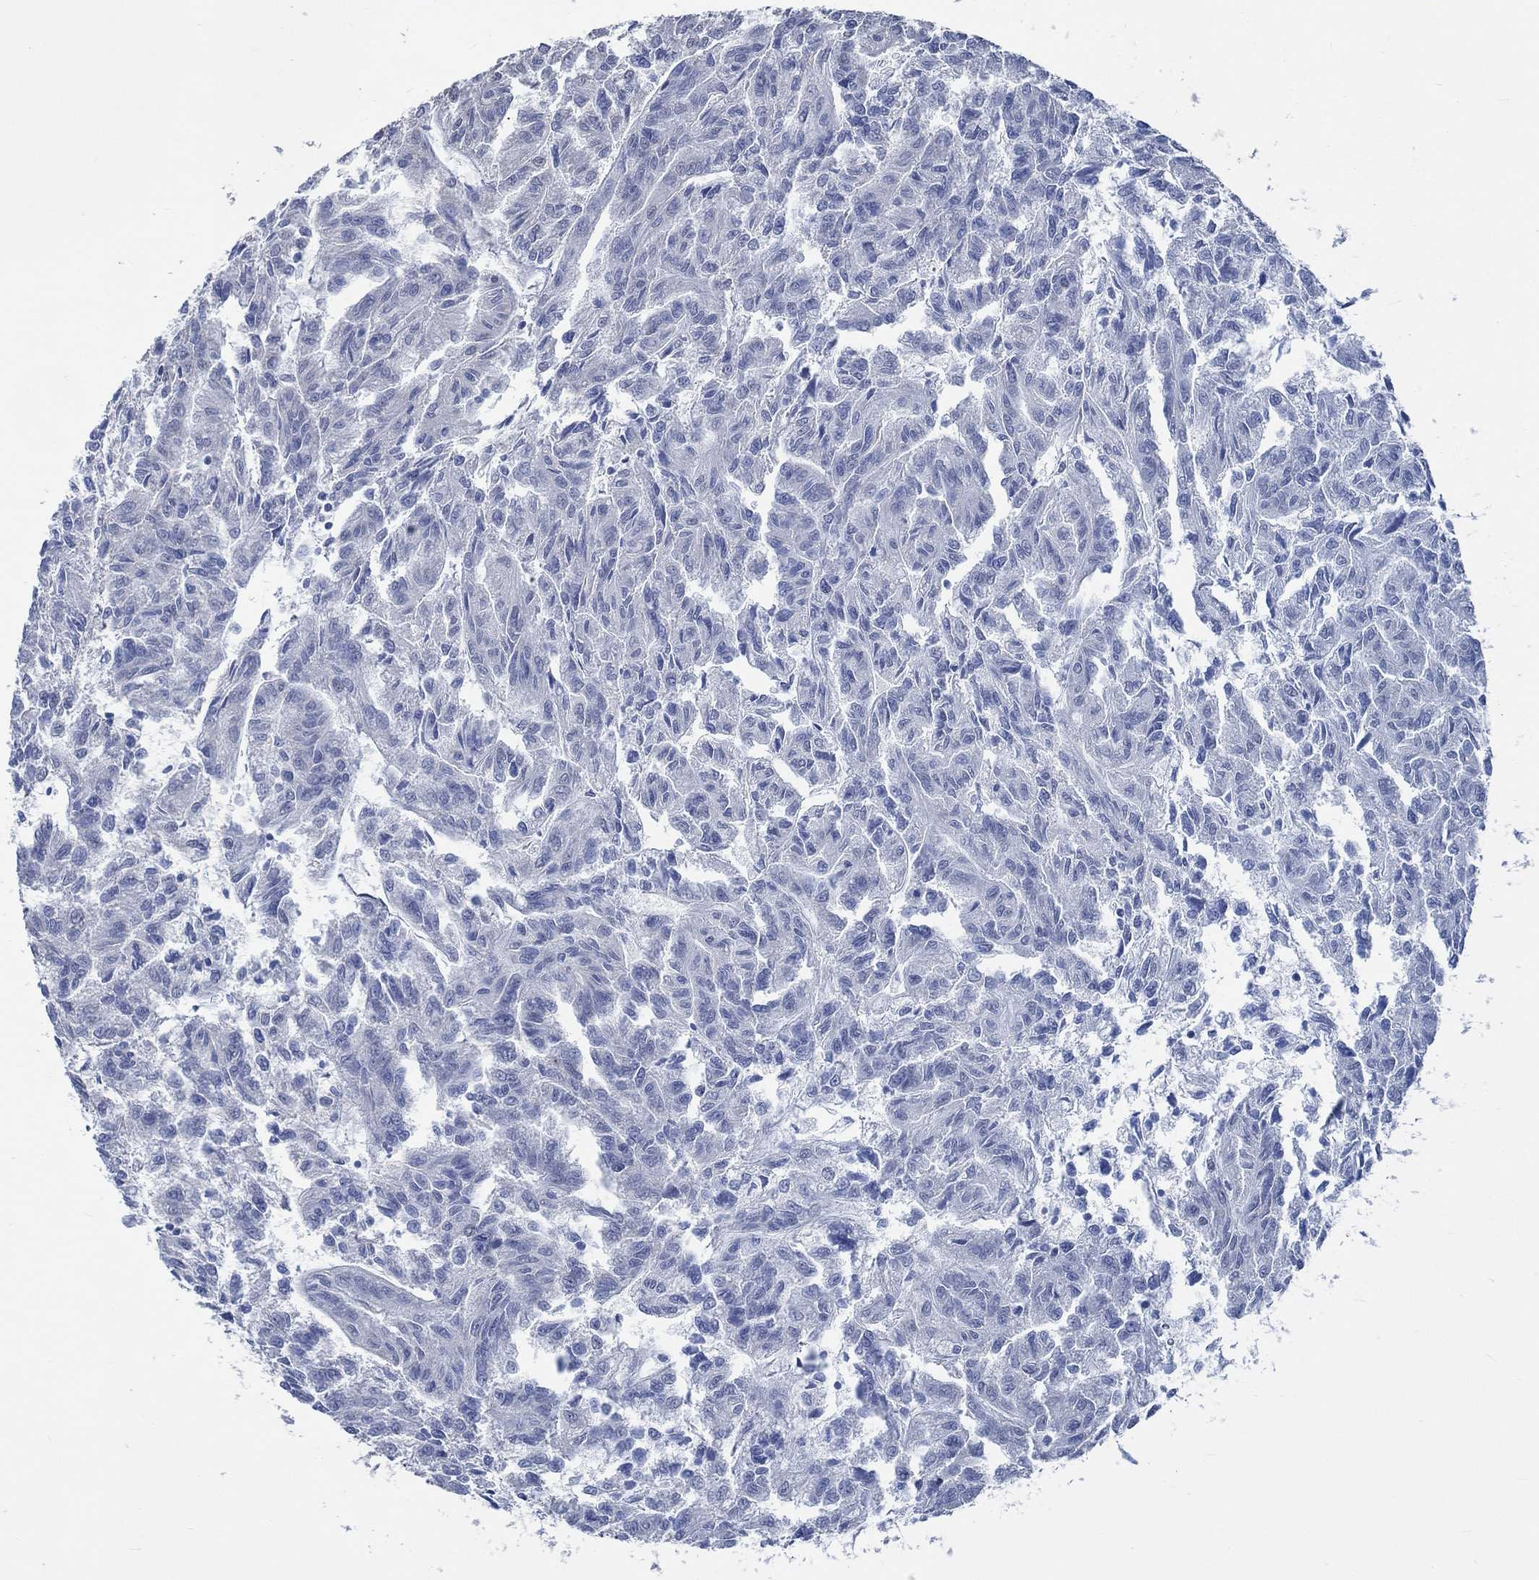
{"staining": {"intensity": "negative", "quantity": "none", "location": "none"}, "tissue": "renal cancer", "cell_type": "Tumor cells", "image_type": "cancer", "snomed": [{"axis": "morphology", "description": "Adenocarcinoma, NOS"}, {"axis": "topography", "description": "Kidney"}], "caption": "There is no significant expression in tumor cells of renal cancer. (DAB (3,3'-diaminobenzidine) immunohistochemistry with hematoxylin counter stain).", "gene": "OBSCN", "patient": {"sex": "male", "age": 79}}